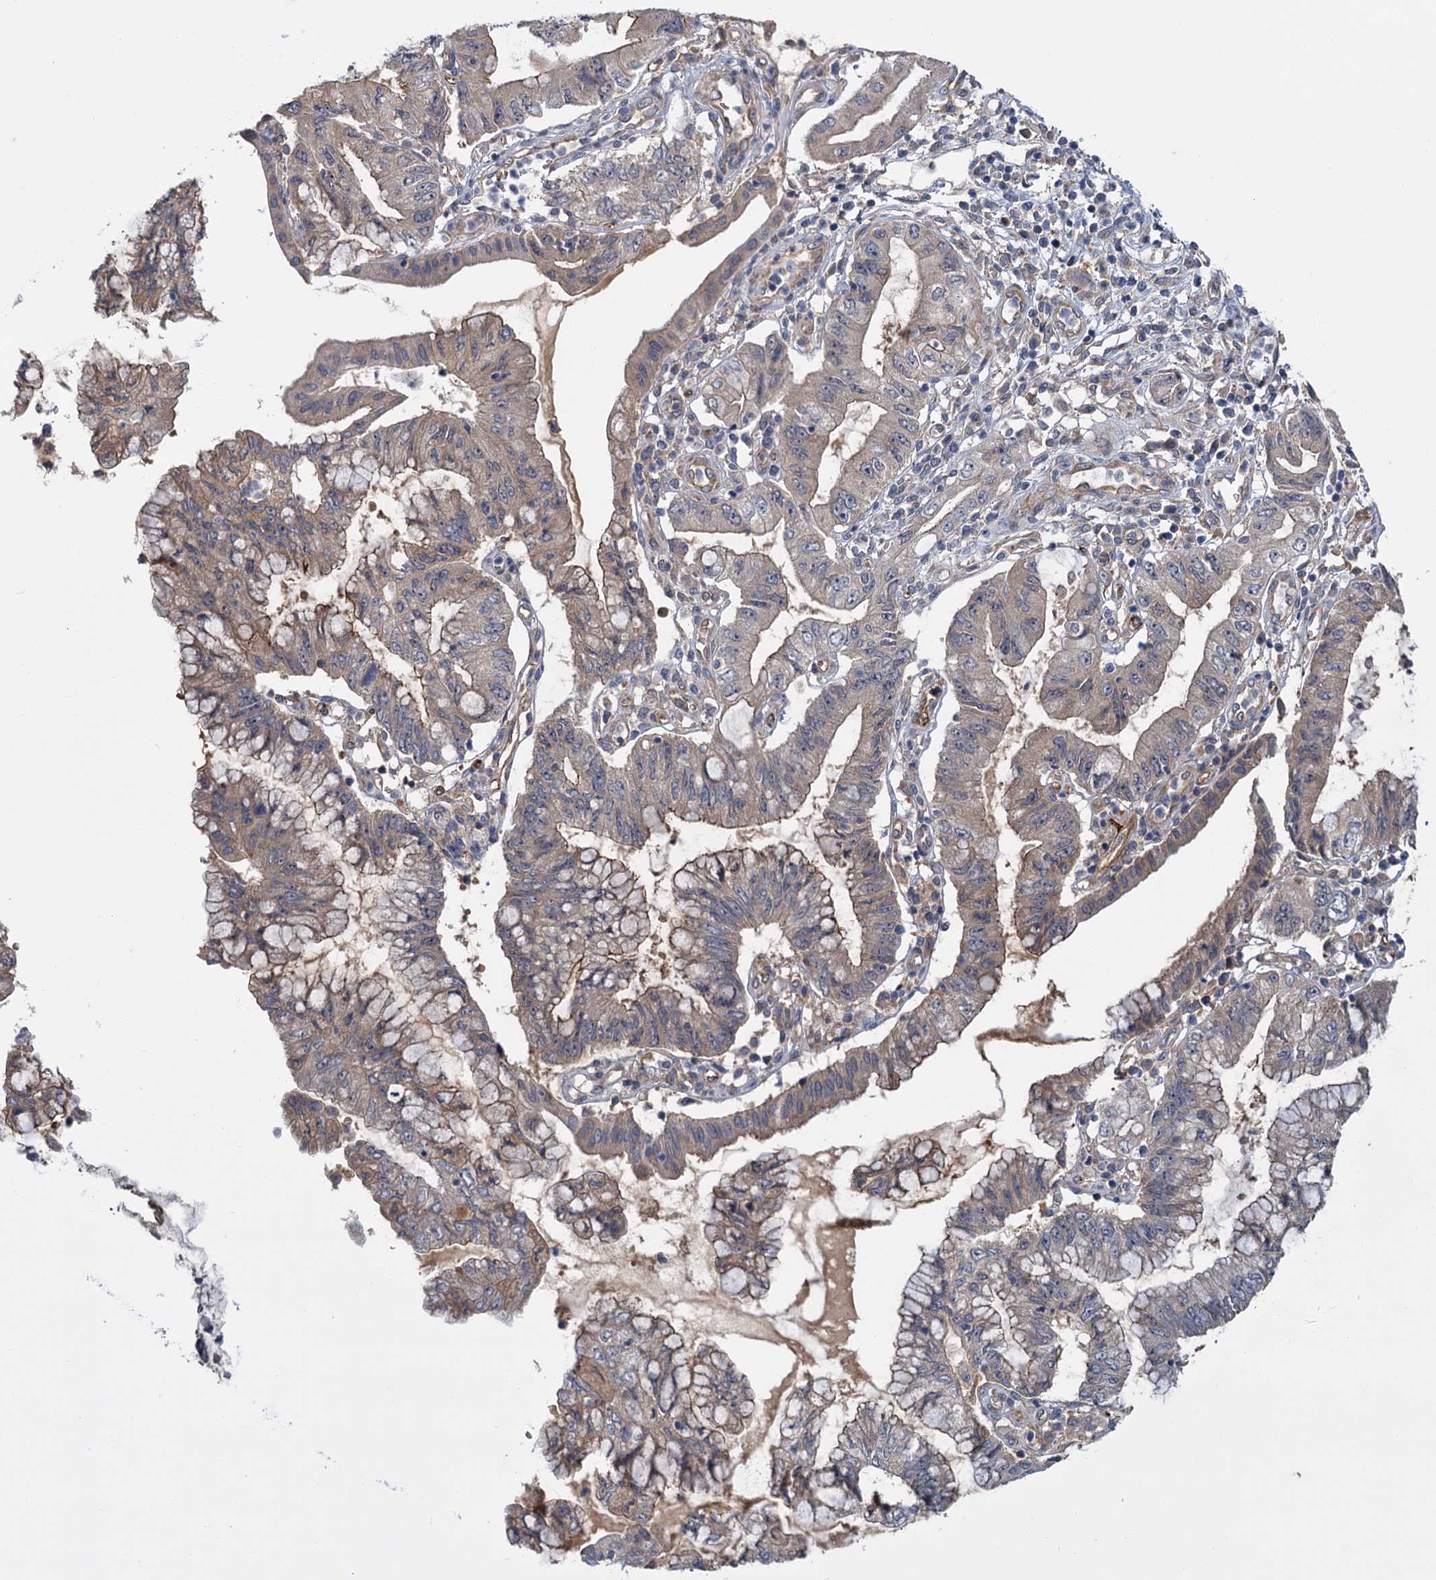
{"staining": {"intensity": "weak", "quantity": "25%-75%", "location": "cytoplasmic/membranous"}, "tissue": "pancreatic cancer", "cell_type": "Tumor cells", "image_type": "cancer", "snomed": [{"axis": "morphology", "description": "Adenocarcinoma, NOS"}, {"axis": "topography", "description": "Pancreas"}], "caption": "Human pancreatic cancer (adenocarcinoma) stained with a brown dye shows weak cytoplasmic/membranous positive staining in approximately 25%-75% of tumor cells.", "gene": "PKN2", "patient": {"sex": "female", "age": 73}}